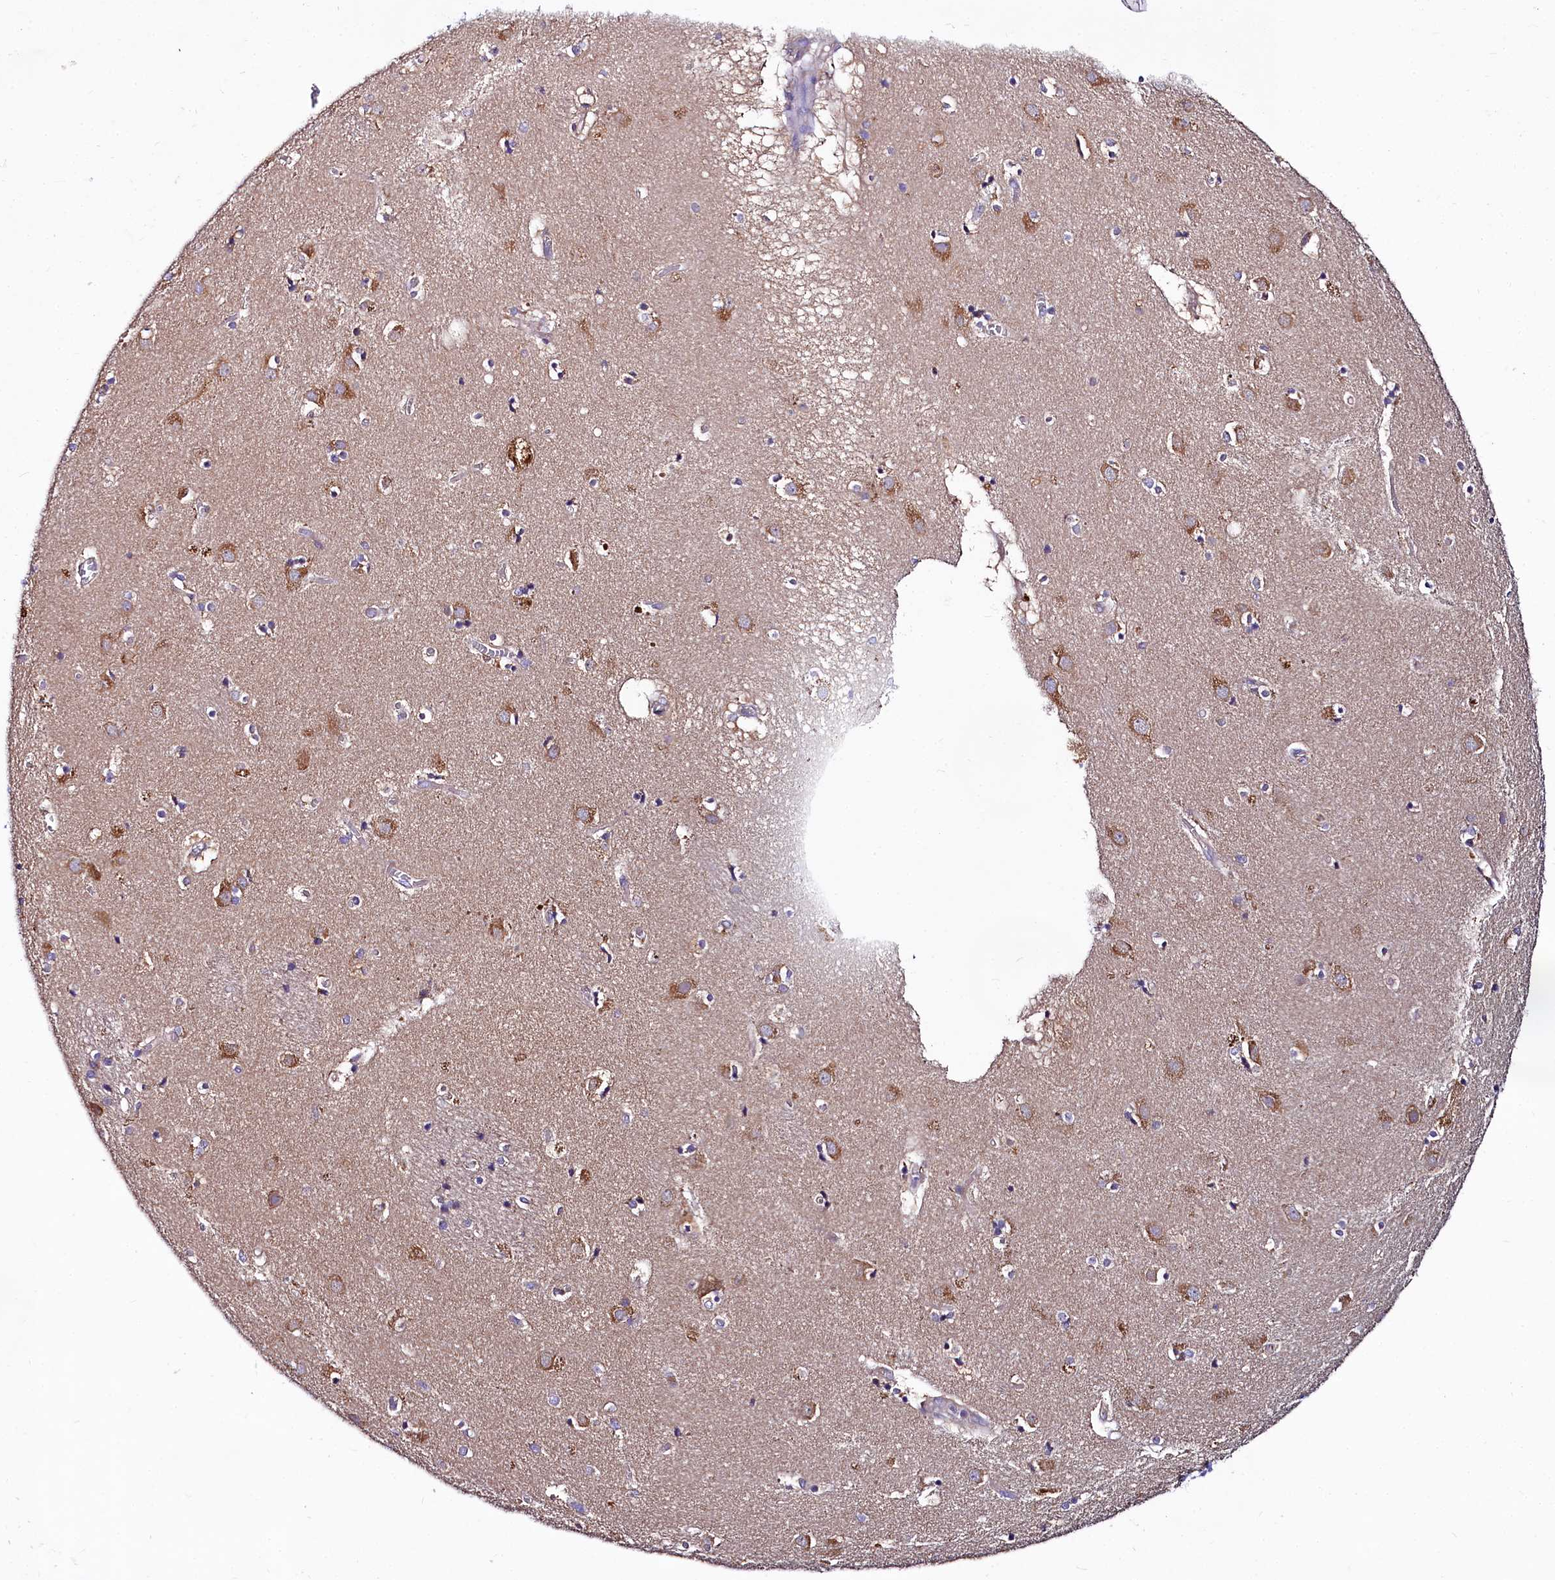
{"staining": {"intensity": "moderate", "quantity": "<25%", "location": "cytoplasmic/membranous"}, "tissue": "caudate", "cell_type": "Glial cells", "image_type": "normal", "snomed": [{"axis": "morphology", "description": "Normal tissue, NOS"}, {"axis": "topography", "description": "Lateral ventricle wall"}], "caption": "Immunohistochemical staining of benign caudate exhibits moderate cytoplasmic/membranous protein expression in approximately <25% of glial cells. (IHC, brightfield microscopy, high magnification).", "gene": "QARS1", "patient": {"sex": "male", "age": 70}}